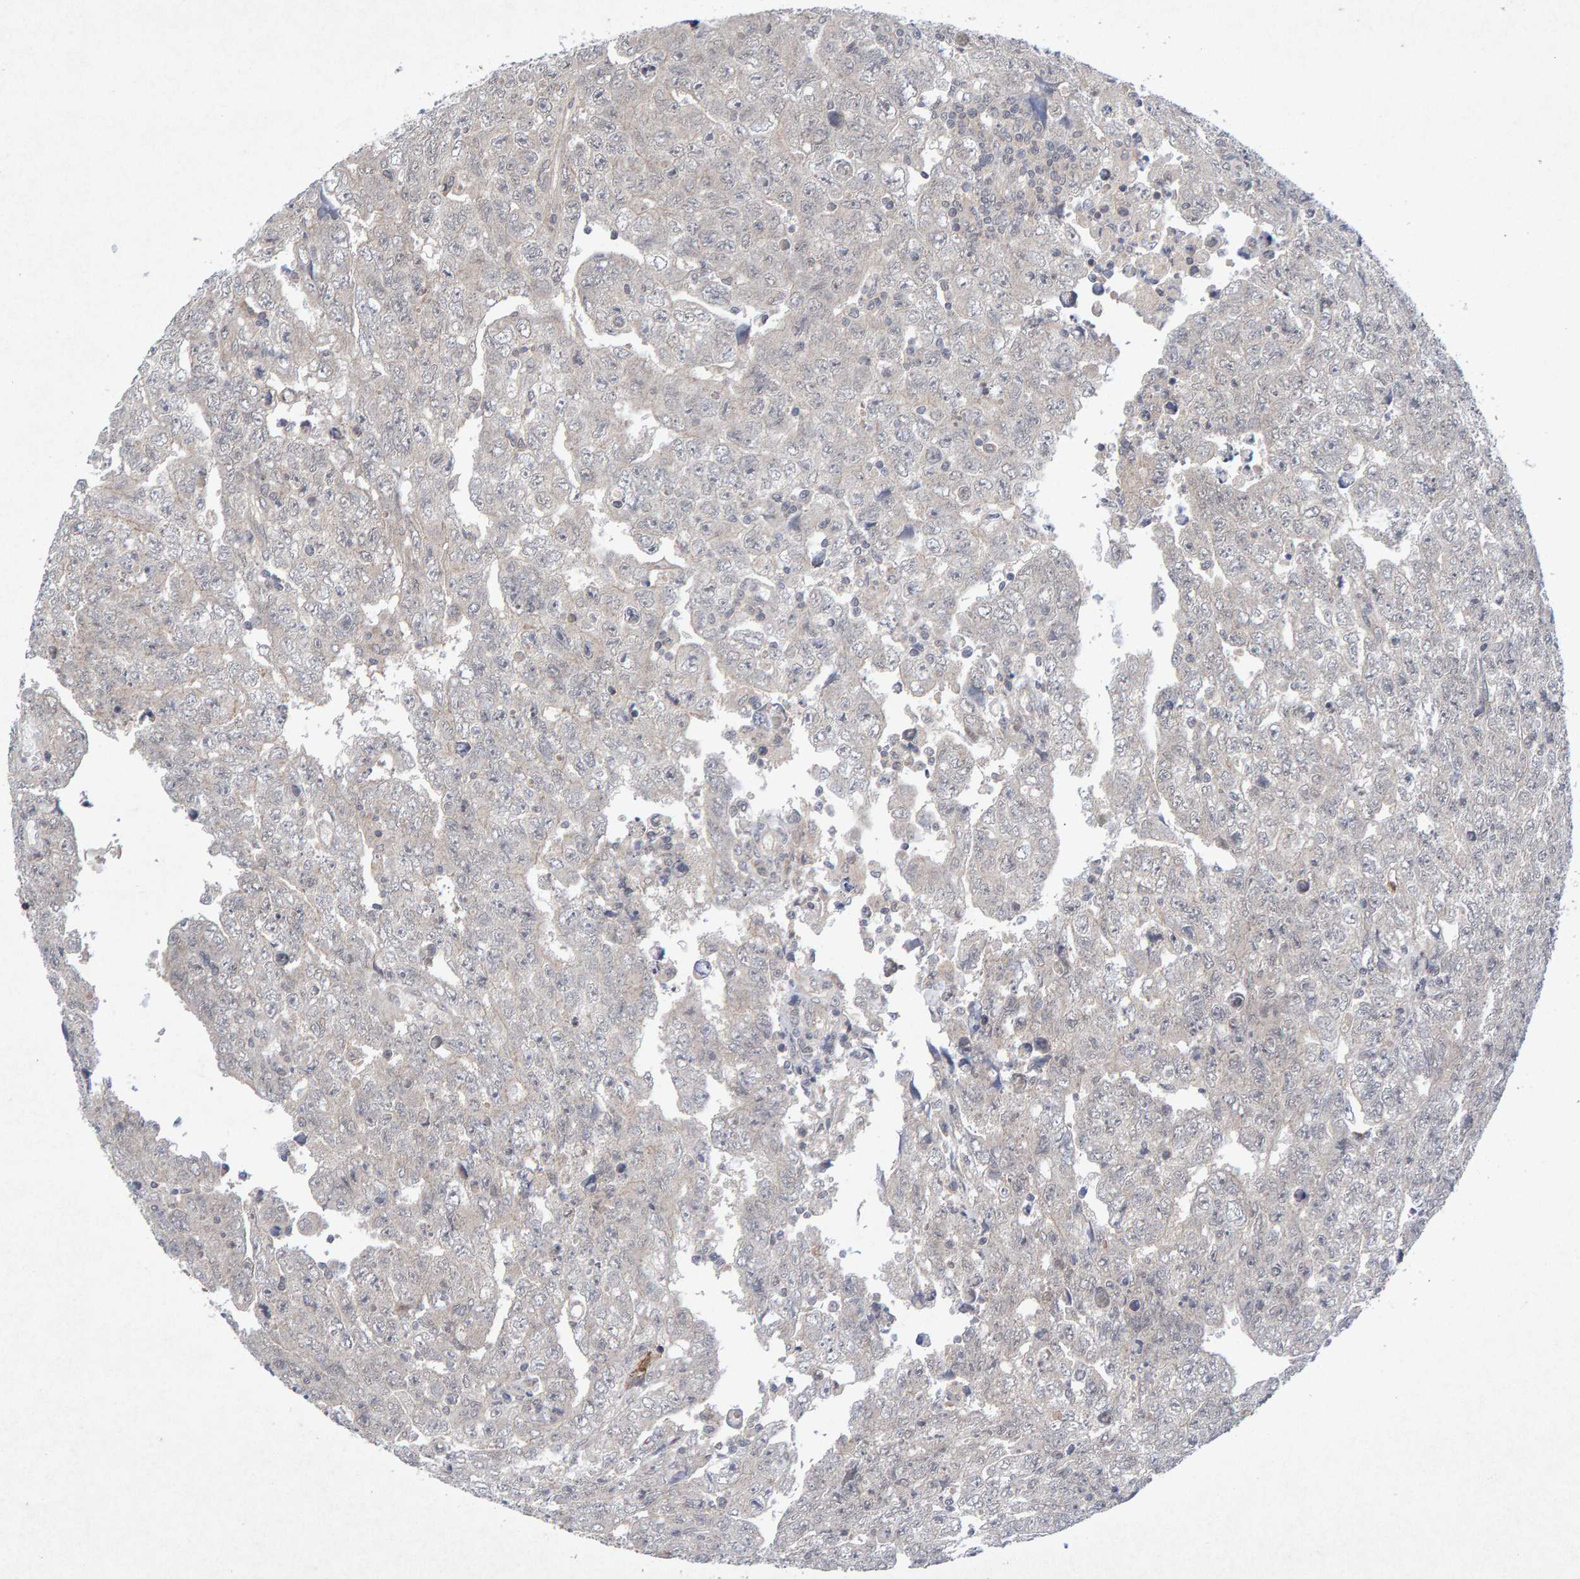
{"staining": {"intensity": "negative", "quantity": "none", "location": "none"}, "tissue": "testis cancer", "cell_type": "Tumor cells", "image_type": "cancer", "snomed": [{"axis": "morphology", "description": "Carcinoma, Embryonal, NOS"}, {"axis": "topography", "description": "Testis"}], "caption": "IHC micrograph of embryonal carcinoma (testis) stained for a protein (brown), which exhibits no positivity in tumor cells.", "gene": "CDH2", "patient": {"sex": "male", "age": 28}}